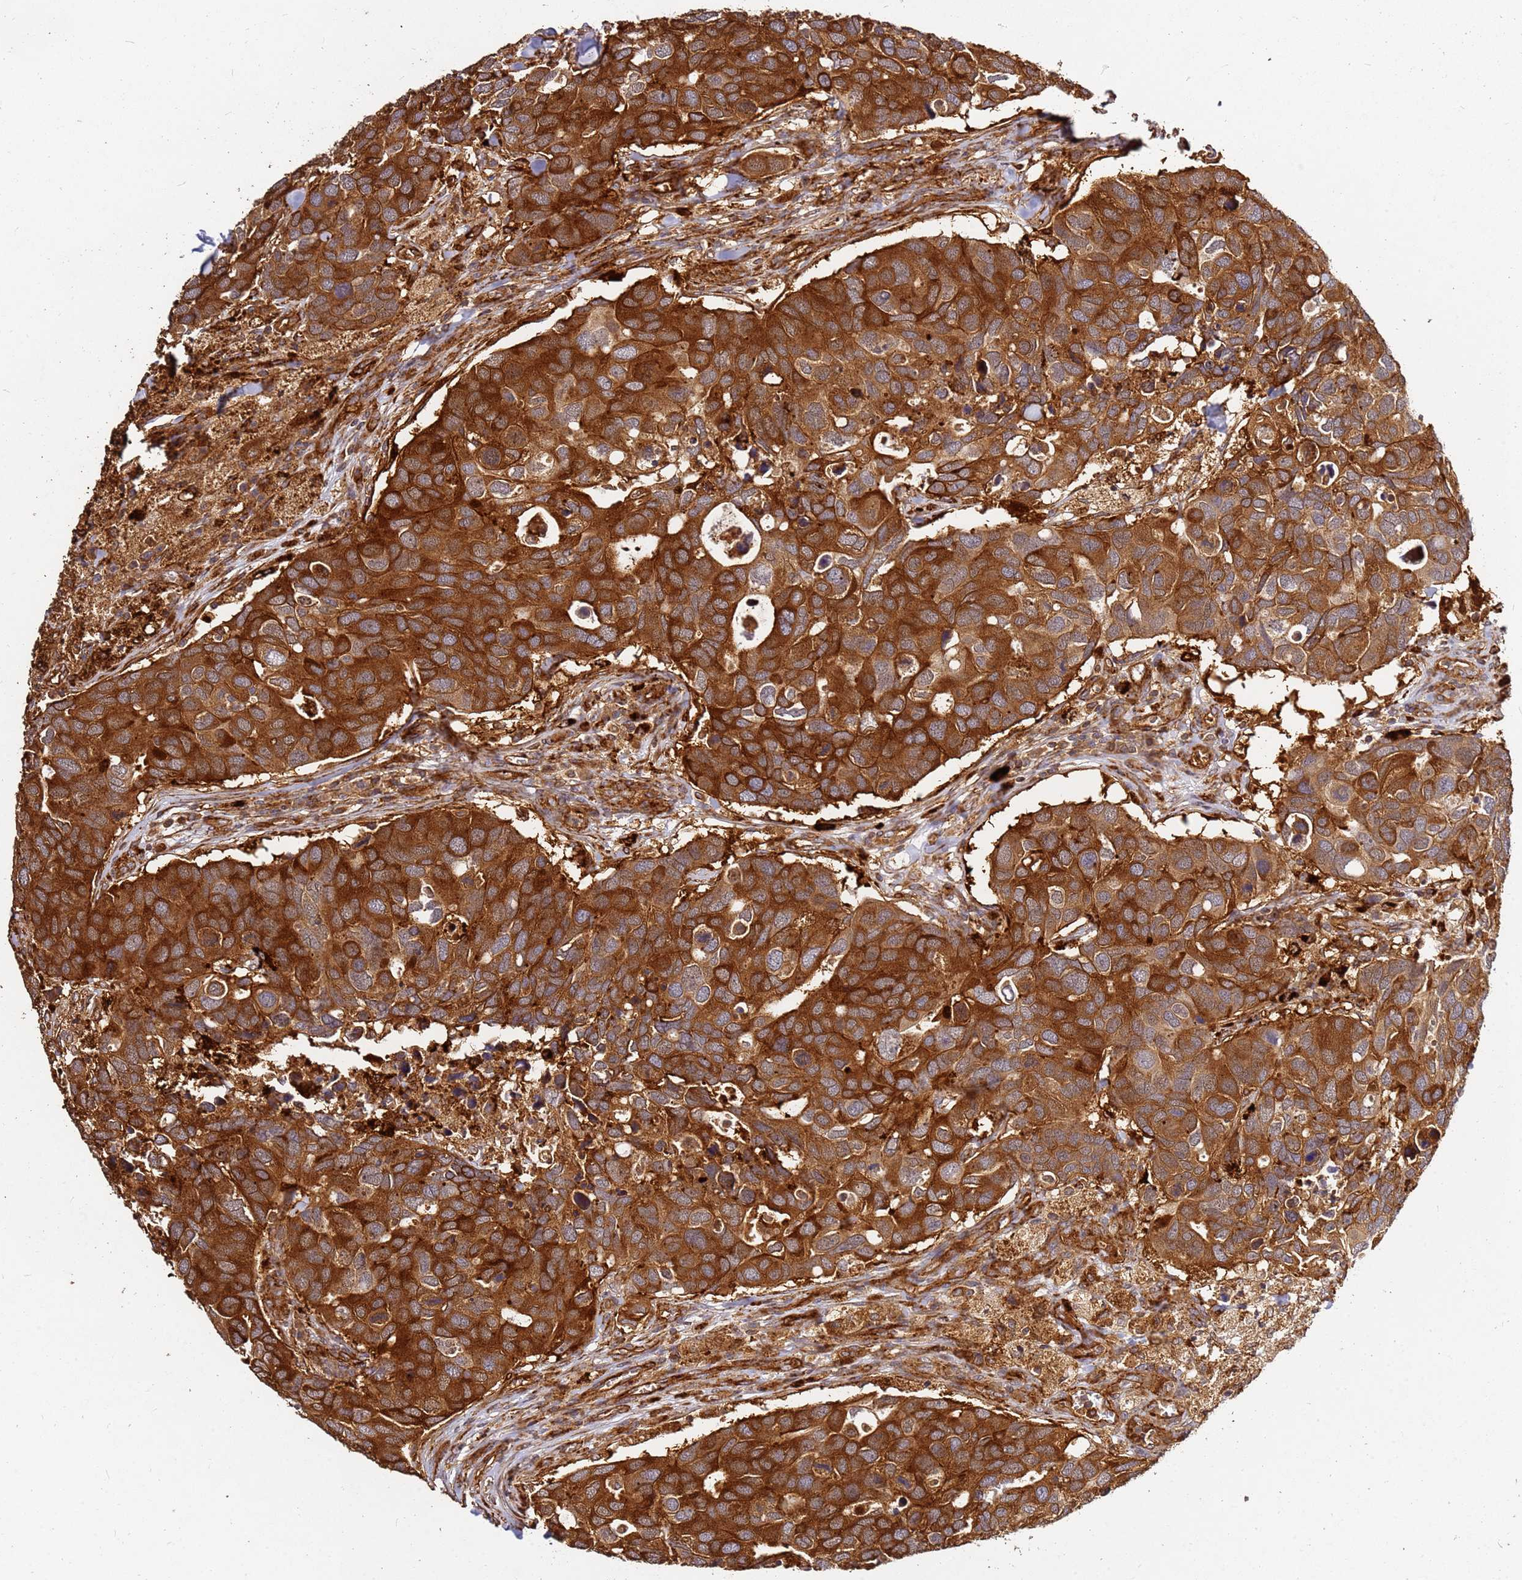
{"staining": {"intensity": "strong", "quantity": ">75%", "location": "cytoplasmic/membranous"}, "tissue": "breast cancer", "cell_type": "Tumor cells", "image_type": "cancer", "snomed": [{"axis": "morphology", "description": "Duct carcinoma"}, {"axis": "topography", "description": "Breast"}], "caption": "There is high levels of strong cytoplasmic/membranous expression in tumor cells of breast invasive ductal carcinoma, as demonstrated by immunohistochemical staining (brown color).", "gene": "DVL3", "patient": {"sex": "female", "age": 83}}